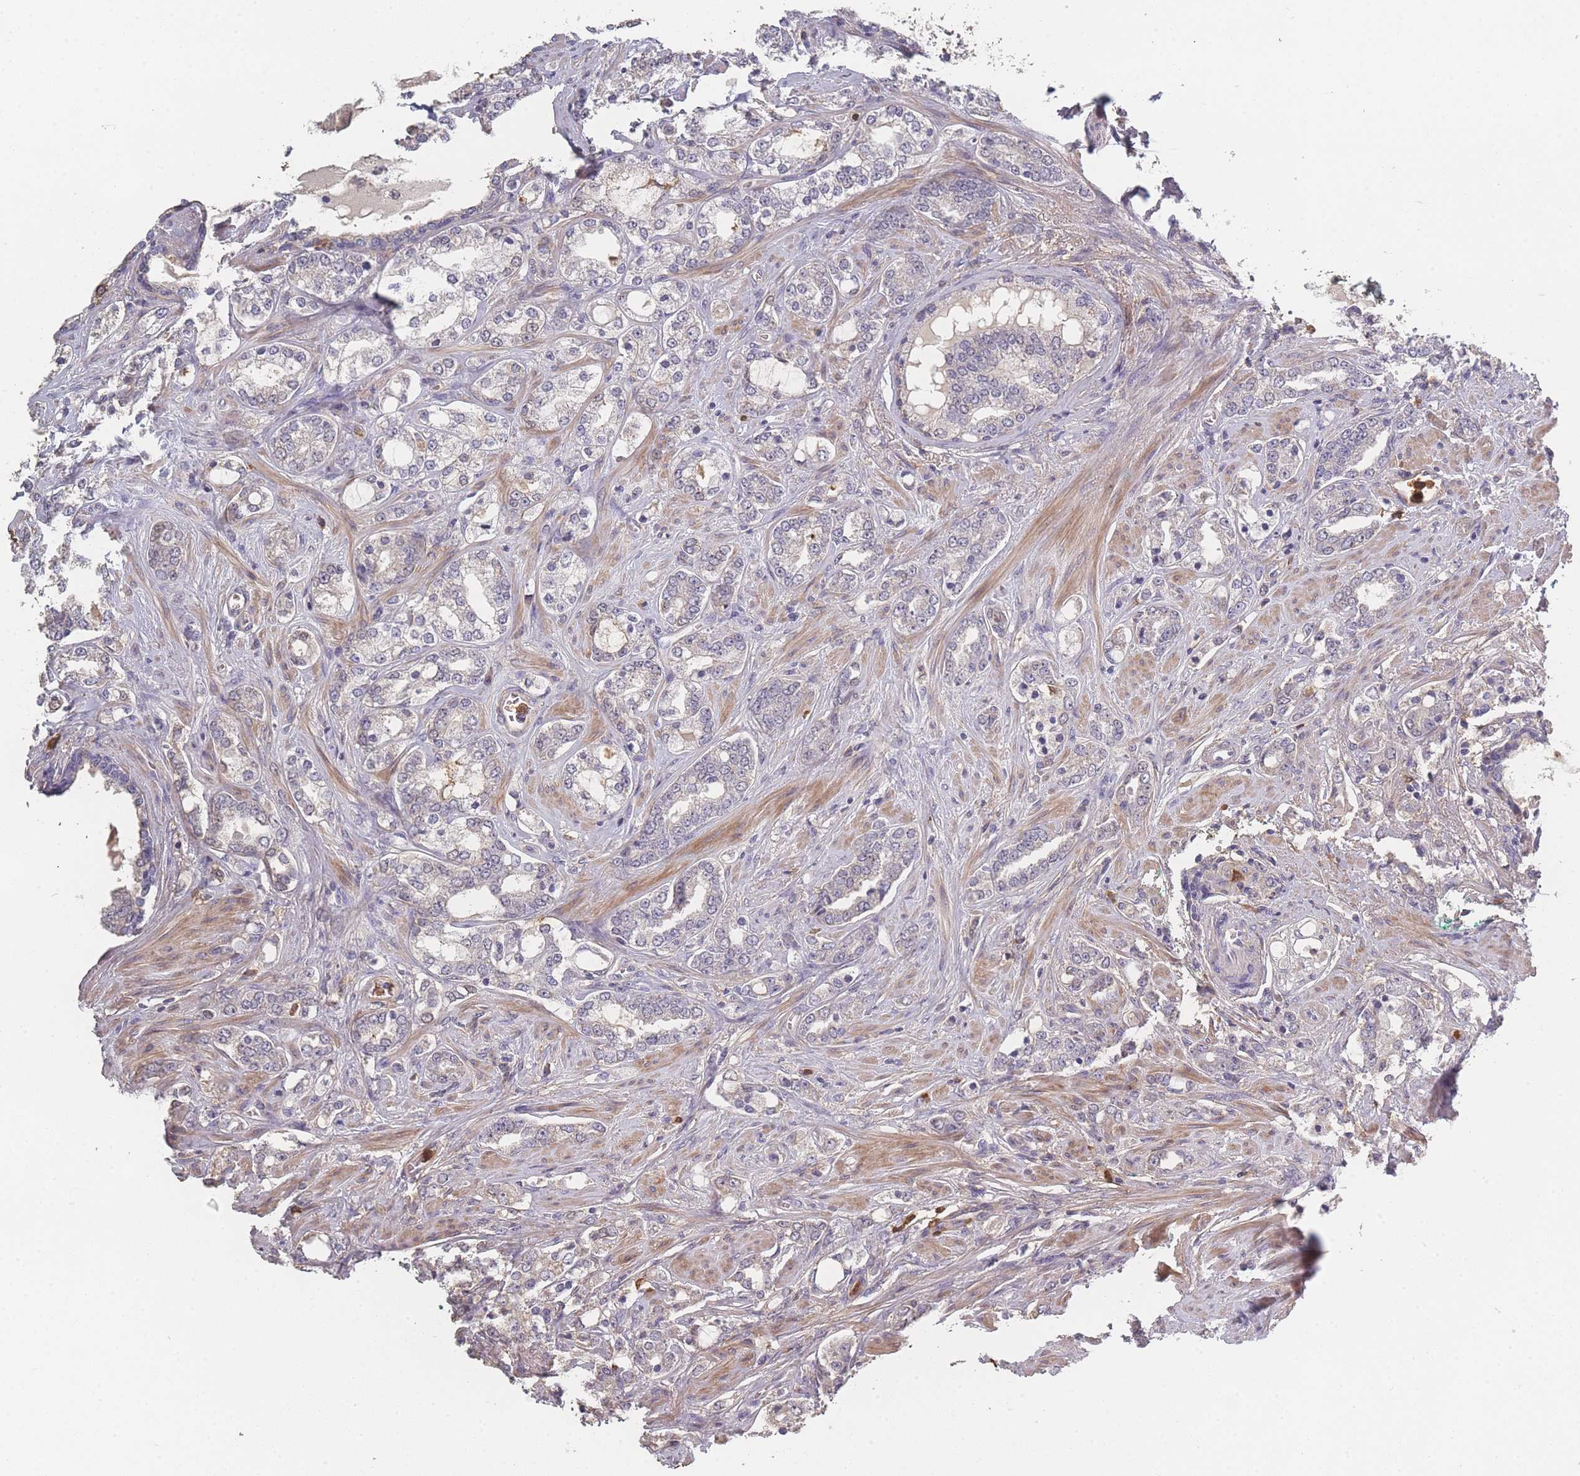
{"staining": {"intensity": "negative", "quantity": "none", "location": "none"}, "tissue": "prostate cancer", "cell_type": "Tumor cells", "image_type": "cancer", "snomed": [{"axis": "morphology", "description": "Adenocarcinoma, High grade"}, {"axis": "topography", "description": "Prostate"}], "caption": "Immunohistochemistry (IHC) micrograph of neoplastic tissue: human prostate adenocarcinoma (high-grade) stained with DAB (3,3'-diaminobenzidine) displays no significant protein staining in tumor cells.", "gene": "BST1", "patient": {"sex": "male", "age": 64}}